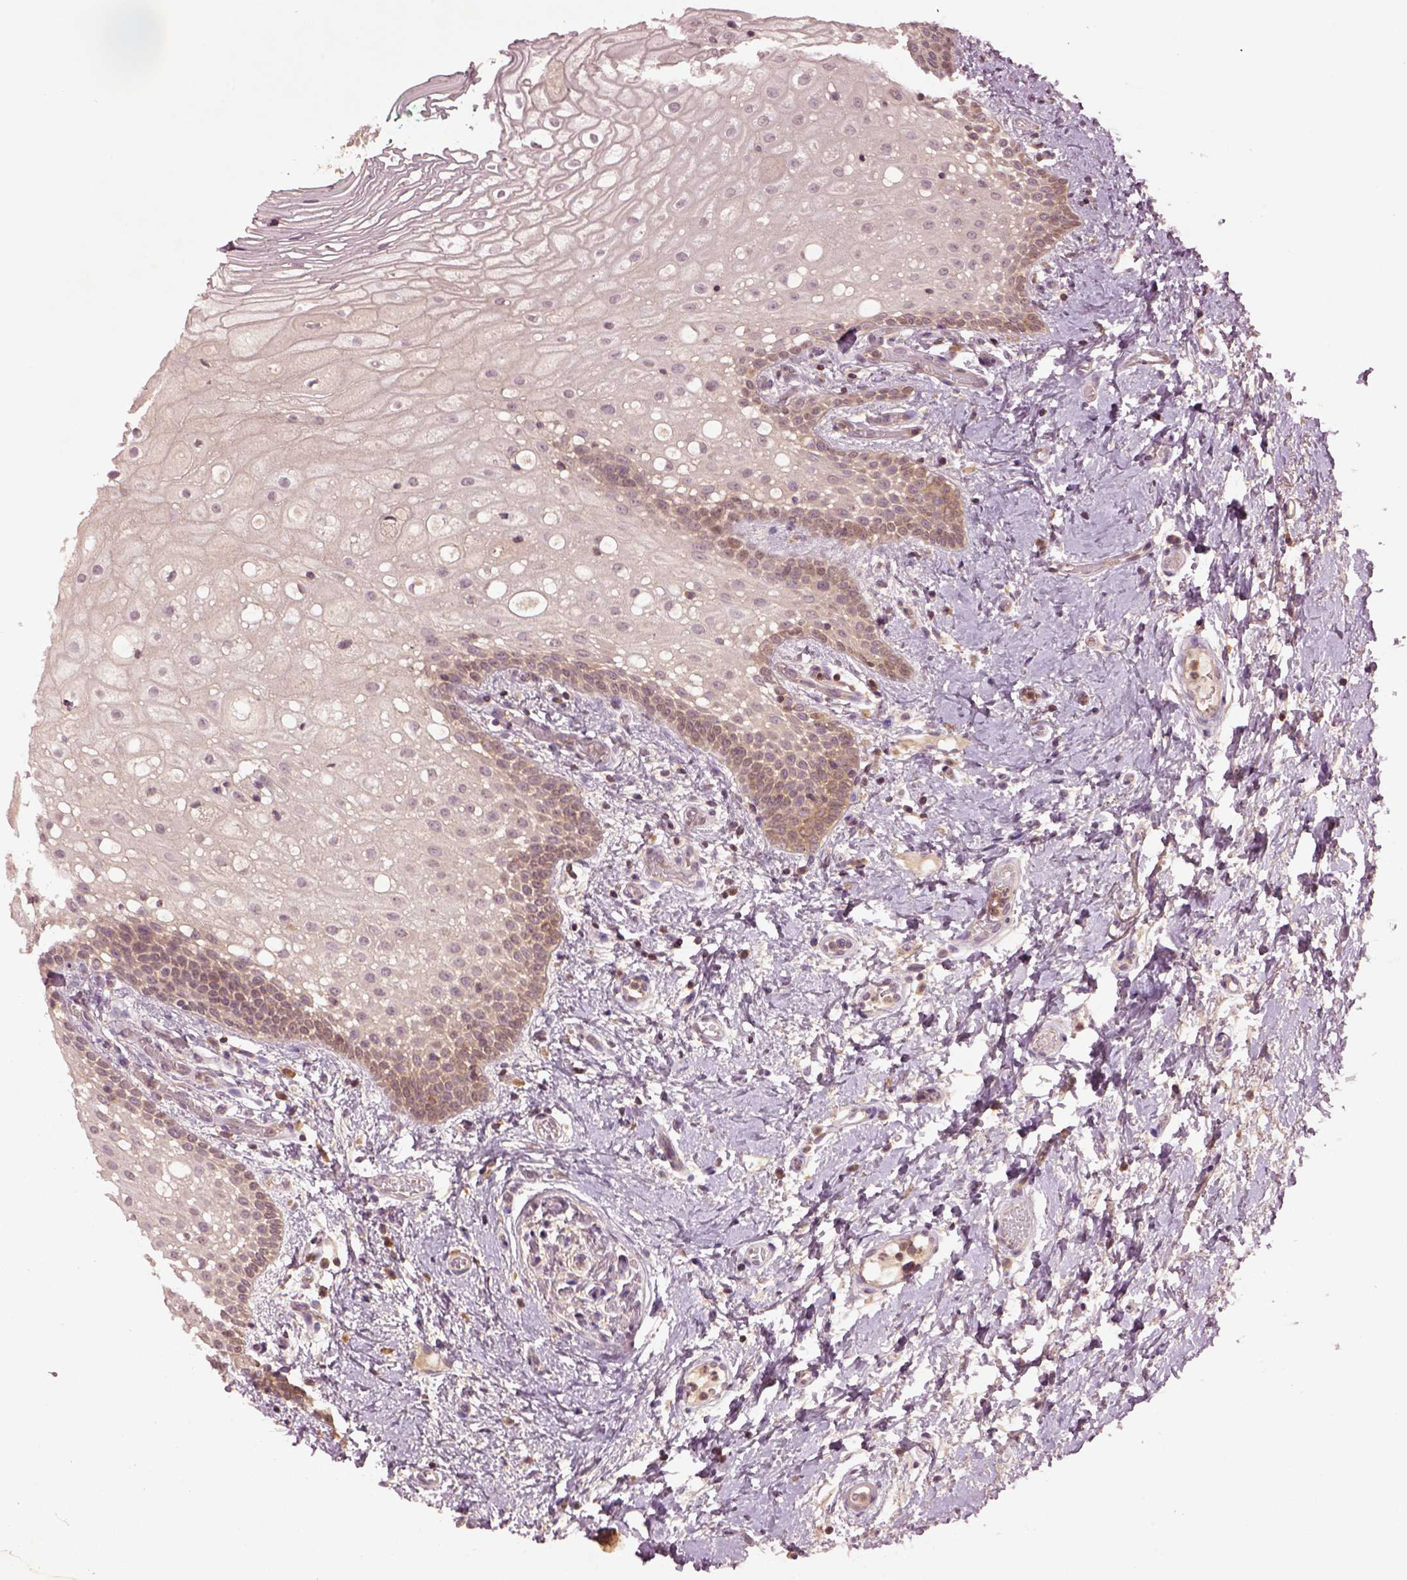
{"staining": {"intensity": "weak", "quantity": "<25%", "location": "cytoplasmic/membranous"}, "tissue": "oral mucosa", "cell_type": "Squamous epithelial cells", "image_type": "normal", "snomed": [{"axis": "morphology", "description": "Normal tissue, NOS"}, {"axis": "topography", "description": "Oral tissue"}], "caption": "Benign oral mucosa was stained to show a protein in brown. There is no significant positivity in squamous epithelial cells. The staining is performed using DAB brown chromogen with nuclei counter-stained in using hematoxylin.", "gene": "MTHFS", "patient": {"sex": "female", "age": 83}}